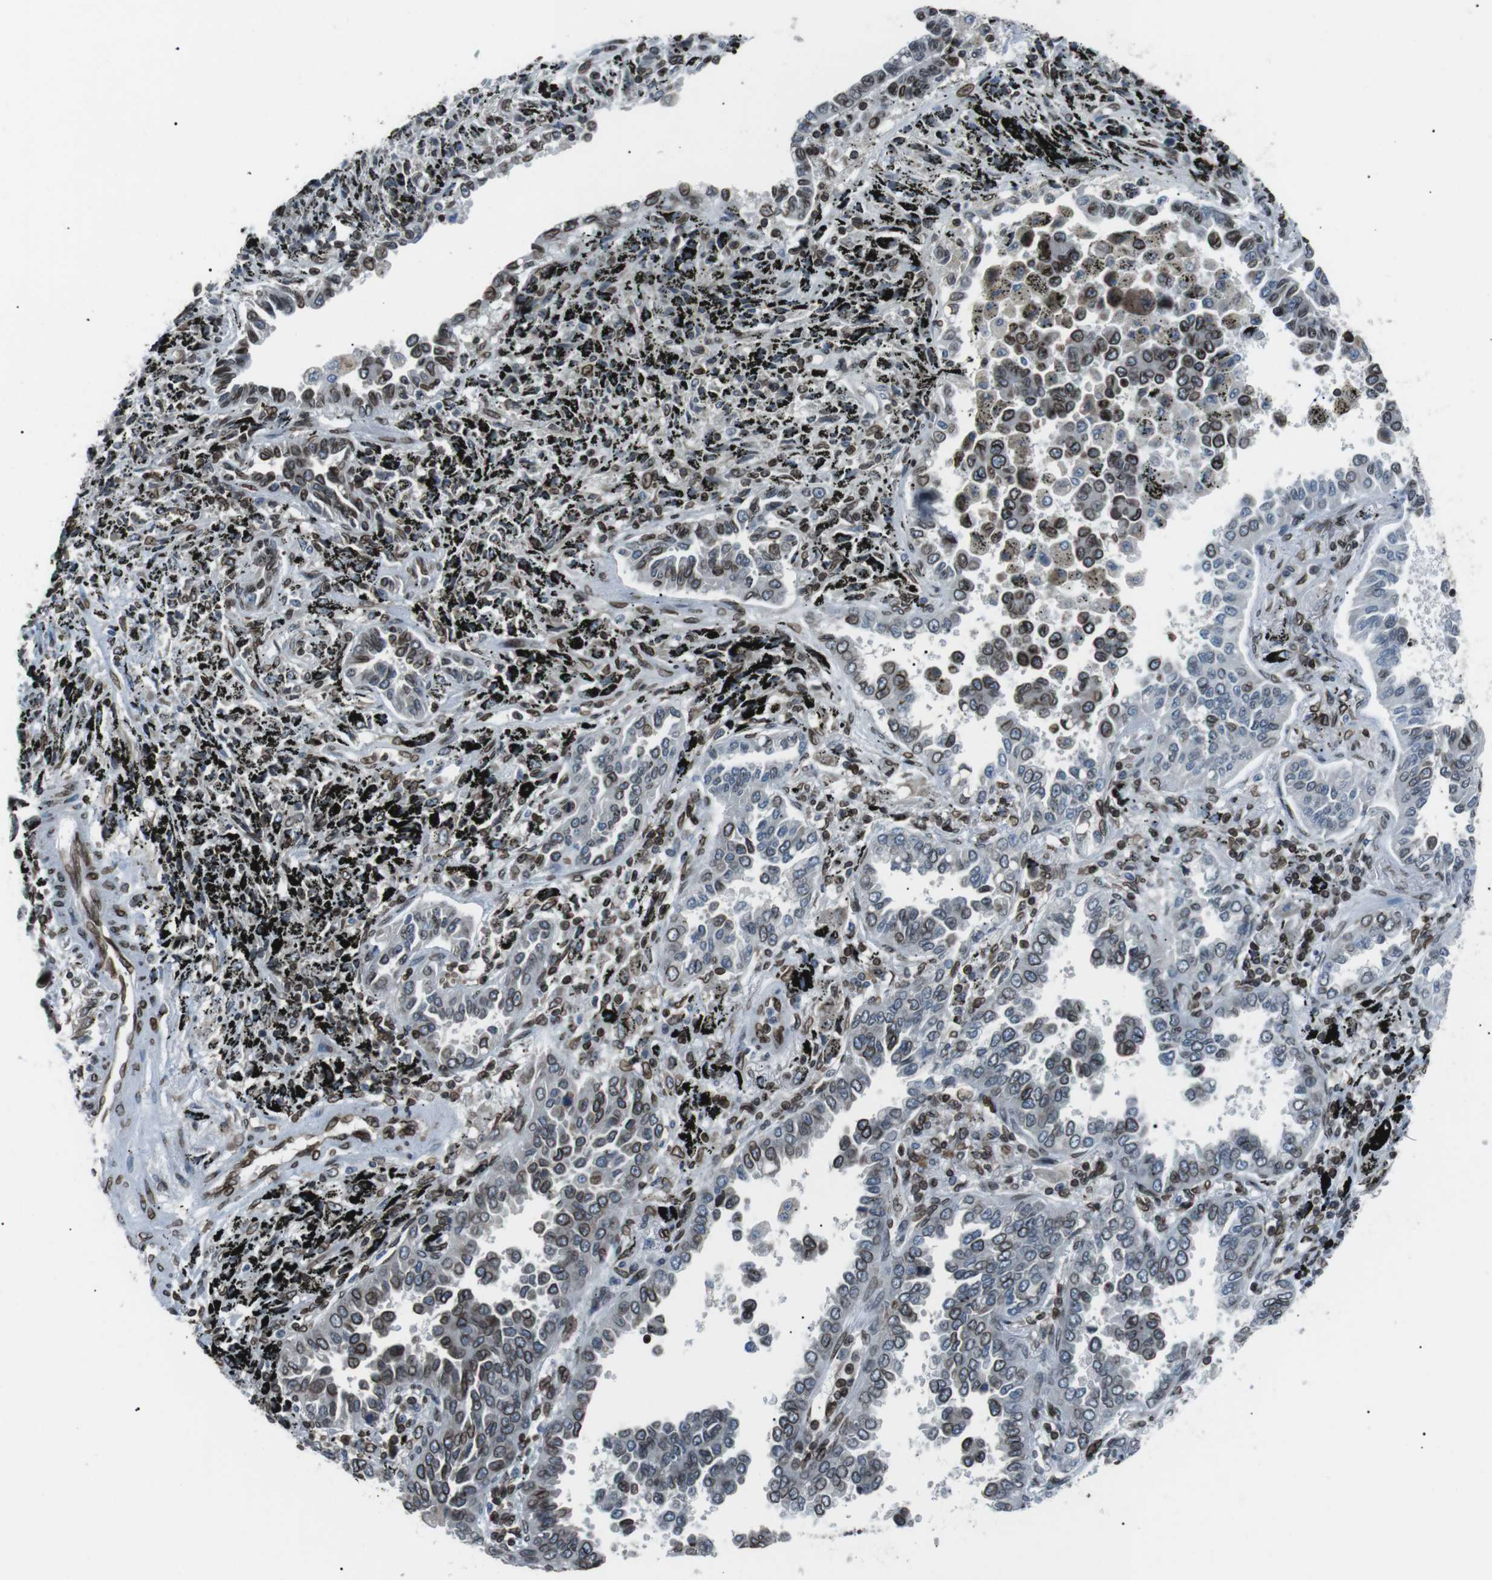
{"staining": {"intensity": "moderate", "quantity": "25%-75%", "location": "cytoplasmic/membranous,nuclear"}, "tissue": "lung cancer", "cell_type": "Tumor cells", "image_type": "cancer", "snomed": [{"axis": "morphology", "description": "Normal tissue, NOS"}, {"axis": "morphology", "description": "Adenocarcinoma, NOS"}, {"axis": "topography", "description": "Lung"}], "caption": "The immunohistochemical stain highlights moderate cytoplasmic/membranous and nuclear staining in tumor cells of adenocarcinoma (lung) tissue.", "gene": "TMX4", "patient": {"sex": "male", "age": 59}}